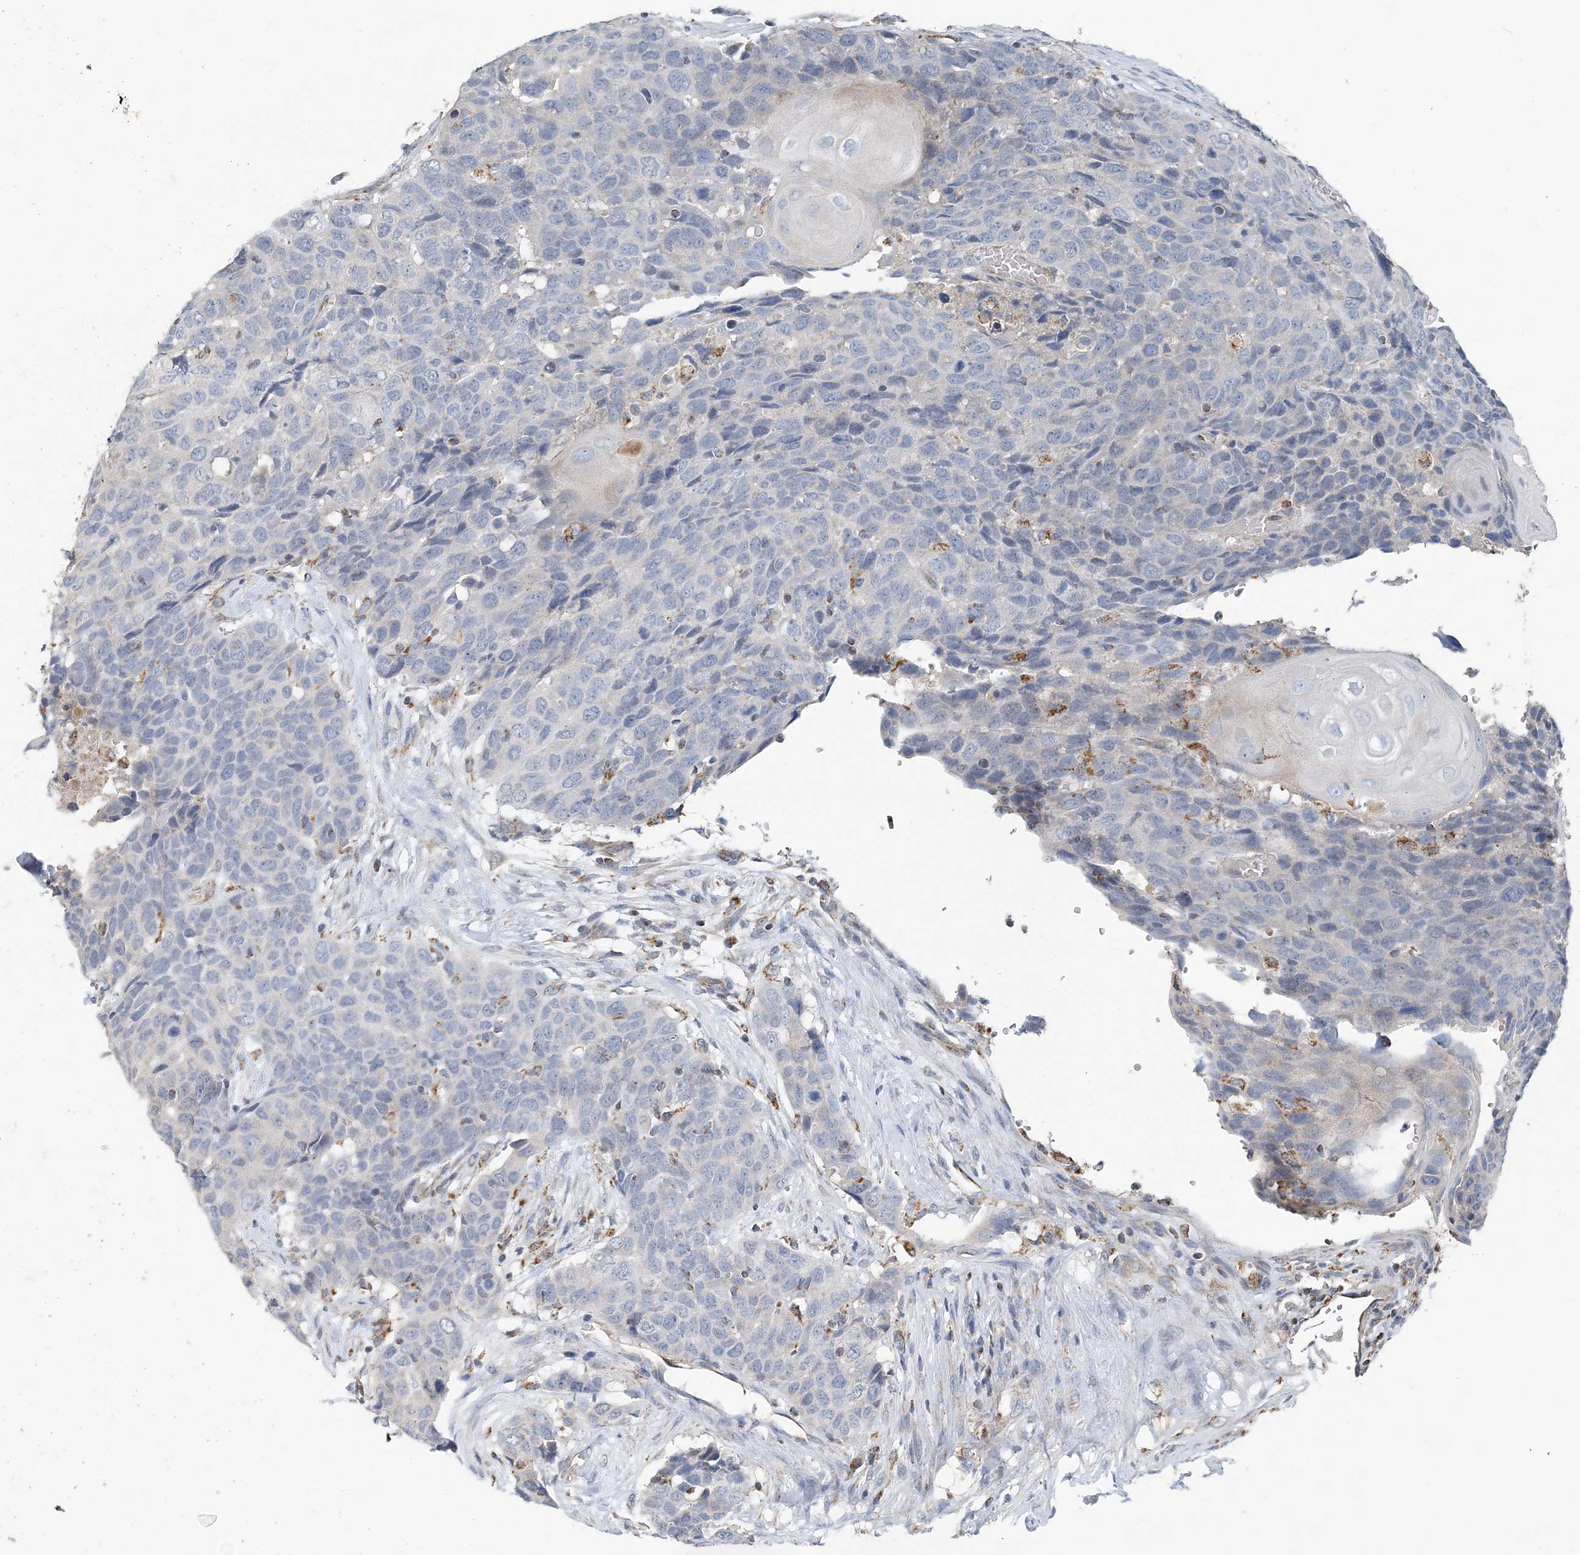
{"staining": {"intensity": "negative", "quantity": "none", "location": "none"}, "tissue": "head and neck cancer", "cell_type": "Tumor cells", "image_type": "cancer", "snomed": [{"axis": "morphology", "description": "Squamous cell carcinoma, NOS"}, {"axis": "topography", "description": "Head-Neck"}], "caption": "A micrograph of head and neck squamous cell carcinoma stained for a protein reveals no brown staining in tumor cells.", "gene": "SPRY2", "patient": {"sex": "male", "age": 66}}